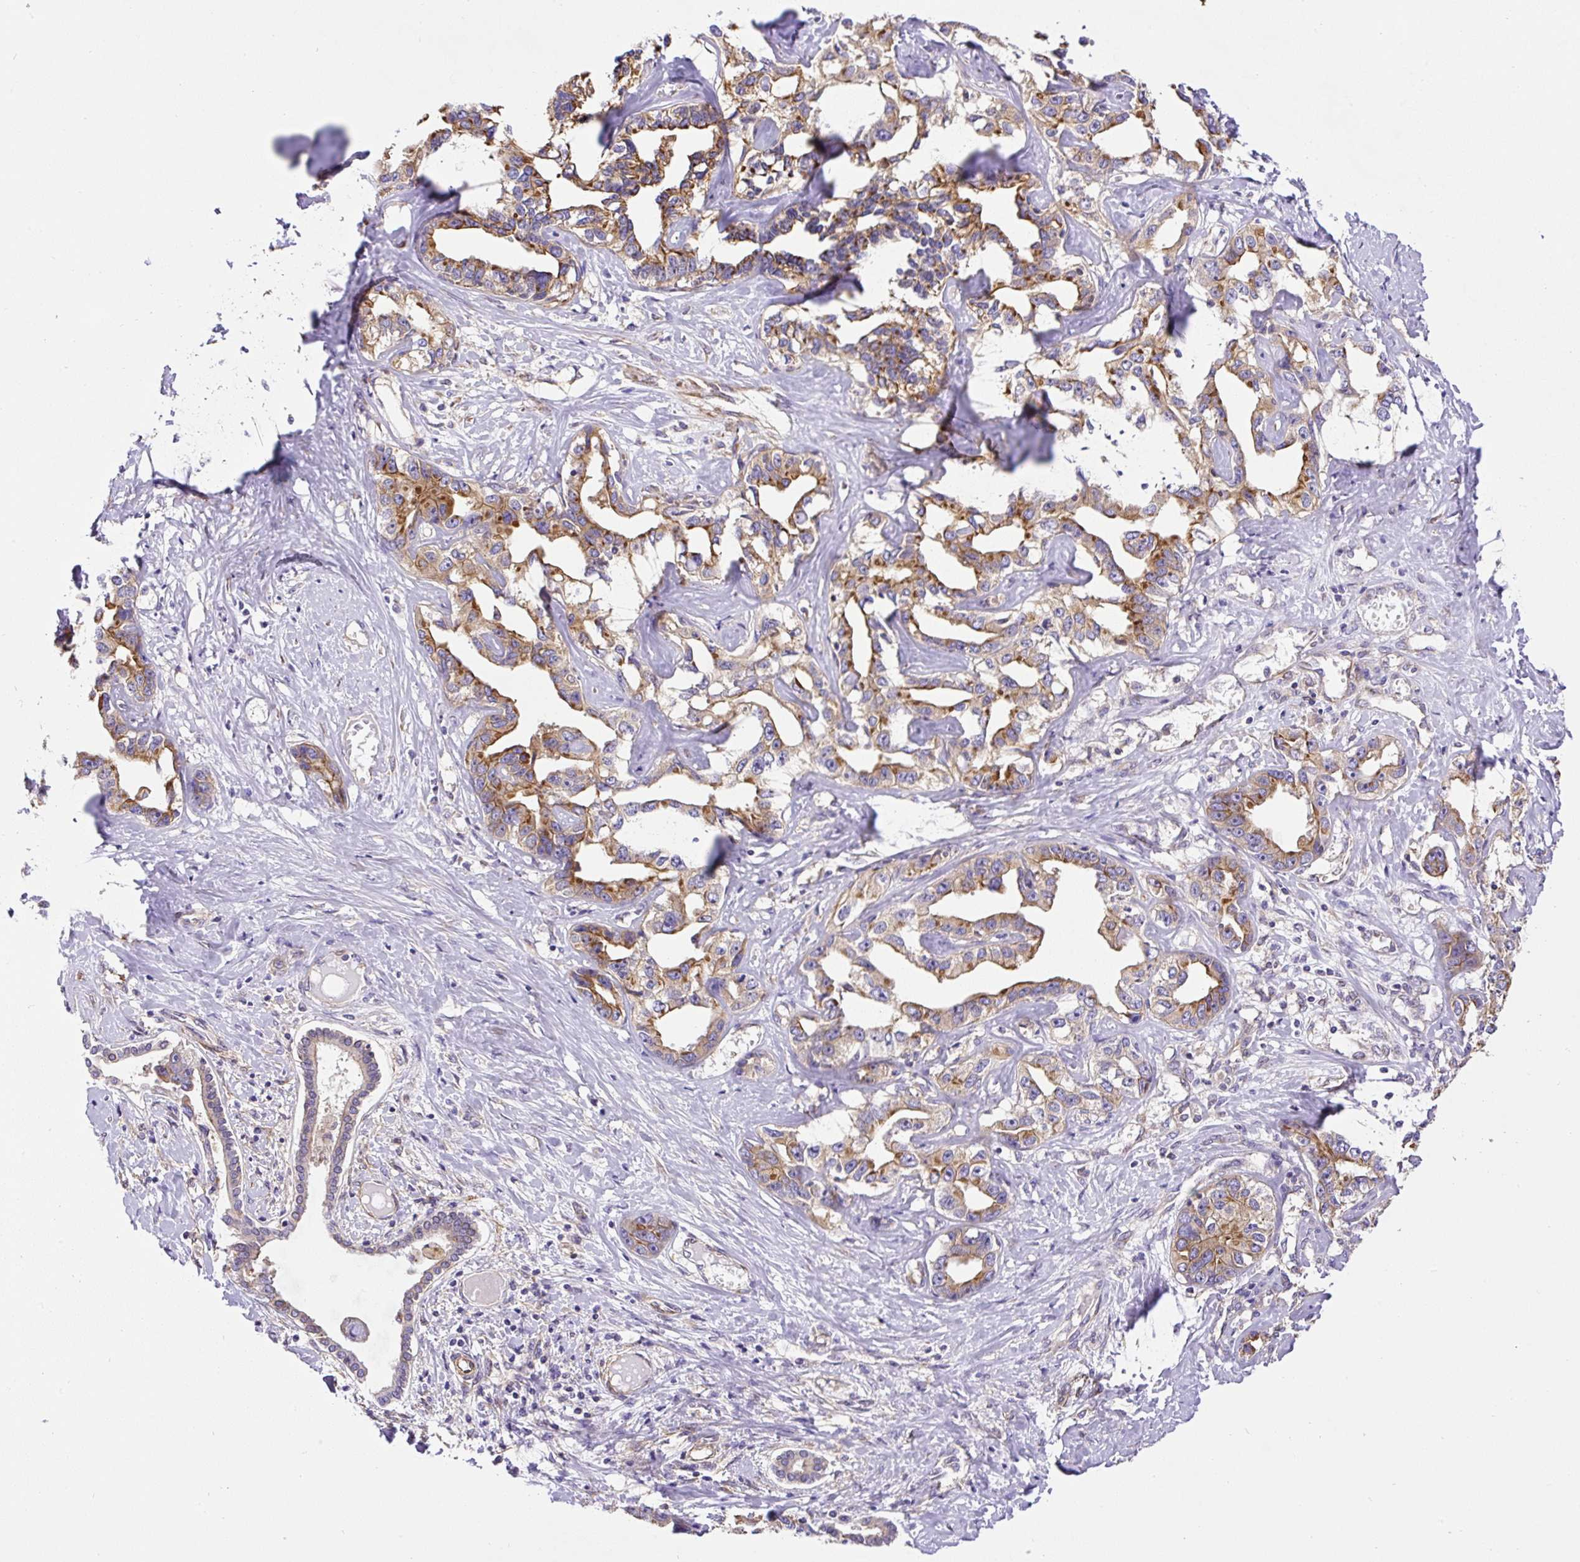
{"staining": {"intensity": "moderate", "quantity": "25%-75%", "location": "cytoplasmic/membranous"}, "tissue": "liver cancer", "cell_type": "Tumor cells", "image_type": "cancer", "snomed": [{"axis": "morphology", "description": "Cholangiocarcinoma"}, {"axis": "topography", "description": "Liver"}], "caption": "Liver cancer tissue exhibits moderate cytoplasmic/membranous expression in approximately 25%-75% of tumor cells, visualized by immunohistochemistry.", "gene": "DCTN1", "patient": {"sex": "male", "age": 59}}